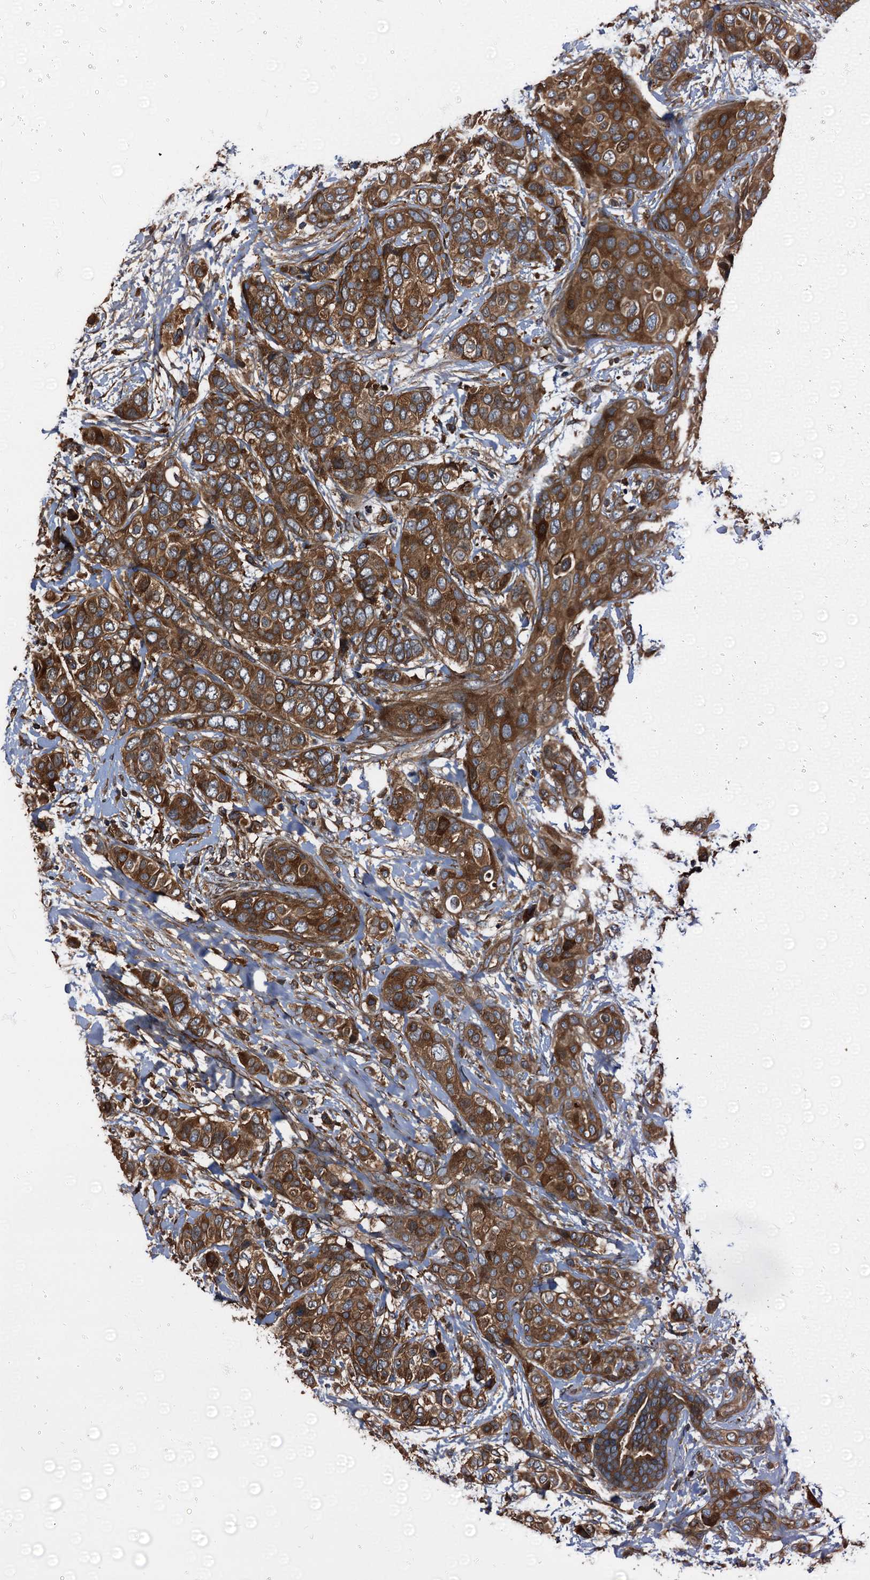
{"staining": {"intensity": "strong", "quantity": ">75%", "location": "cytoplasmic/membranous"}, "tissue": "breast cancer", "cell_type": "Tumor cells", "image_type": "cancer", "snomed": [{"axis": "morphology", "description": "Lobular carcinoma"}, {"axis": "topography", "description": "Breast"}], "caption": "There is high levels of strong cytoplasmic/membranous staining in tumor cells of breast lobular carcinoma, as demonstrated by immunohistochemical staining (brown color).", "gene": "PEX5", "patient": {"sex": "female", "age": 51}}